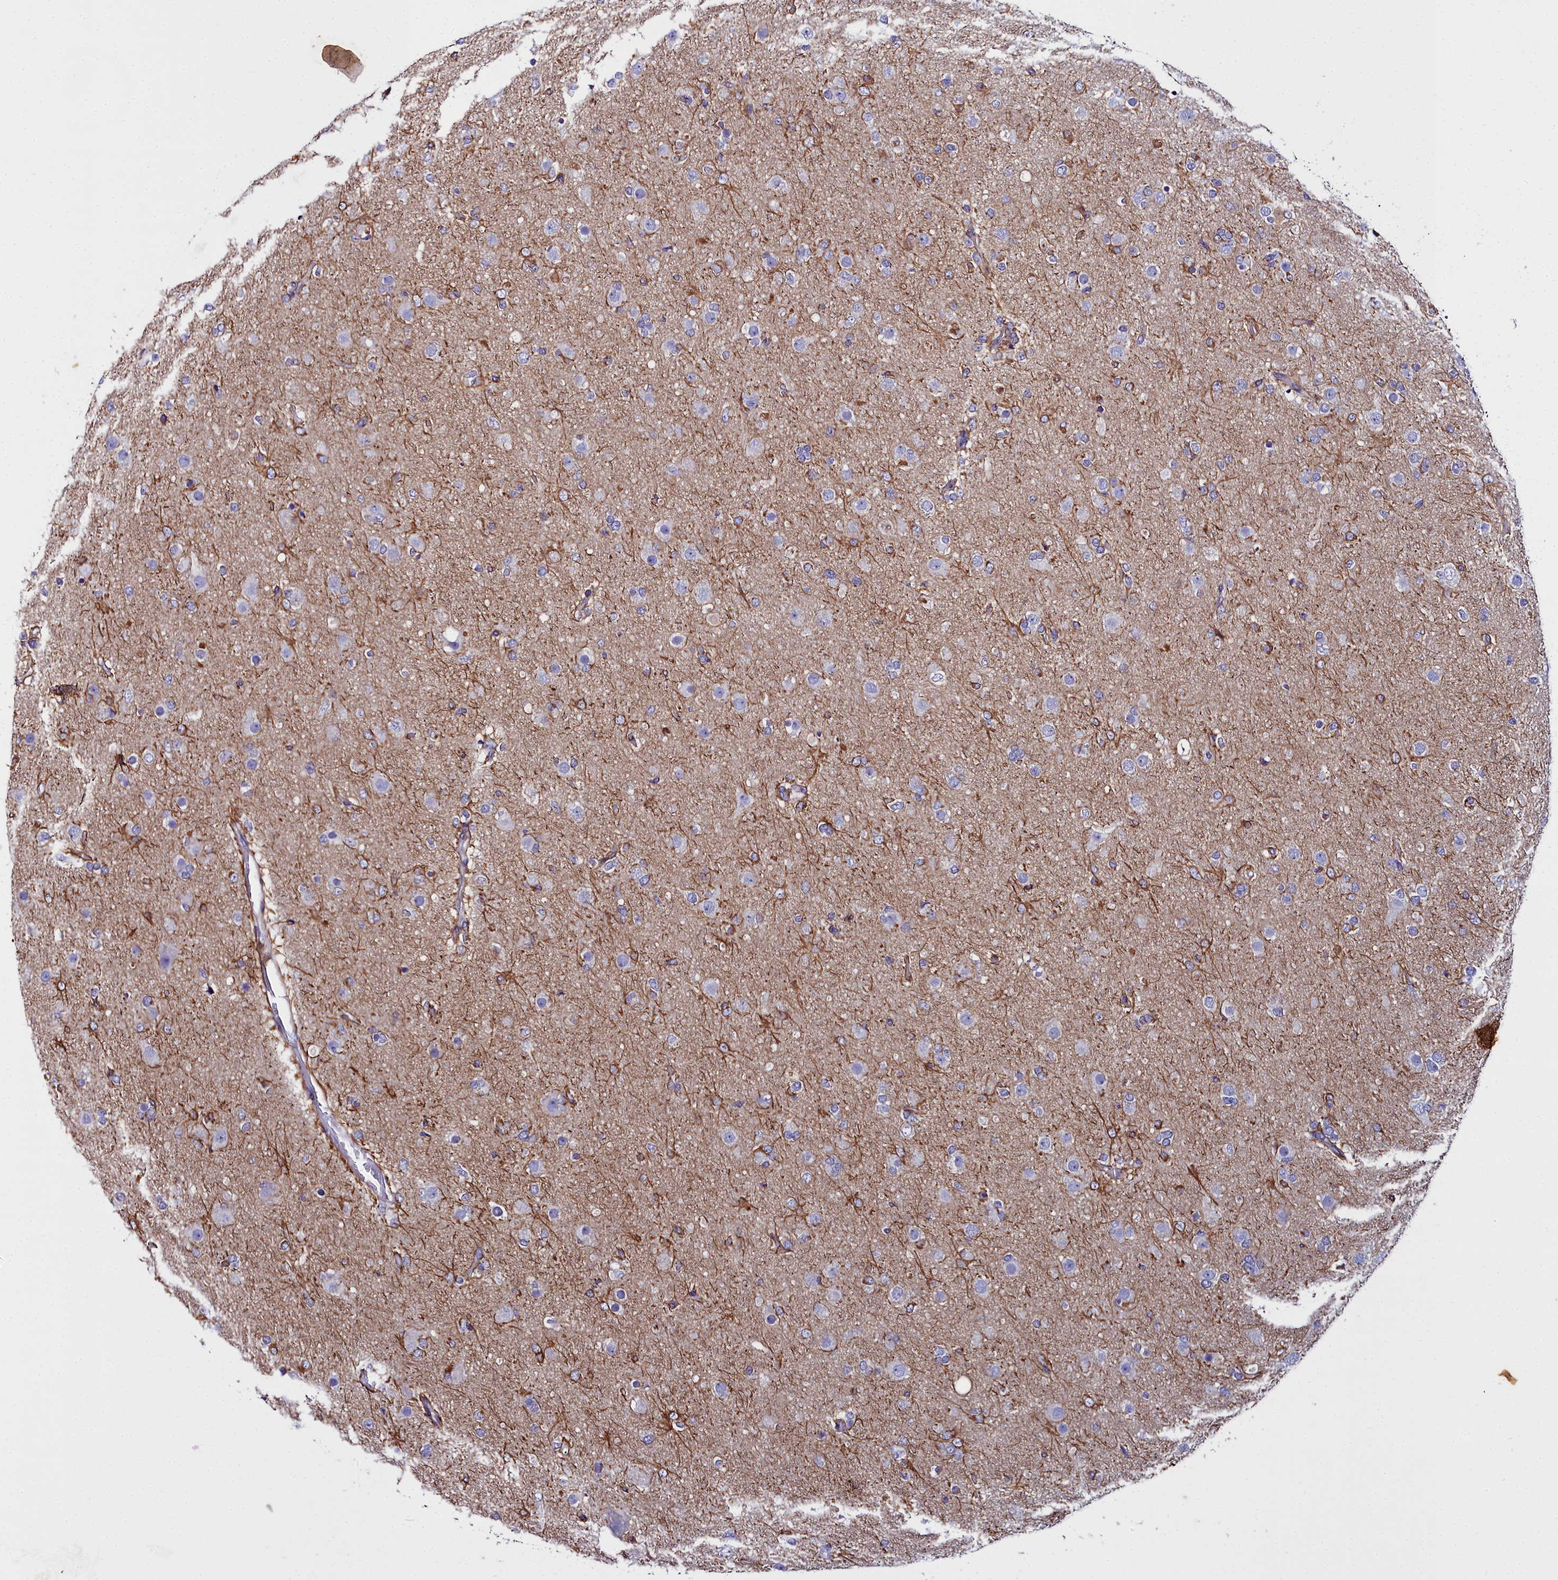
{"staining": {"intensity": "negative", "quantity": "none", "location": "none"}, "tissue": "glioma", "cell_type": "Tumor cells", "image_type": "cancer", "snomed": [{"axis": "morphology", "description": "Glioma, malignant, Low grade"}, {"axis": "topography", "description": "Brain"}], "caption": "The histopathology image displays no staining of tumor cells in glioma. The staining was performed using DAB (3,3'-diaminobenzidine) to visualize the protein expression in brown, while the nuclei were stained in blue with hematoxylin (Magnification: 20x).", "gene": "FADS3", "patient": {"sex": "male", "age": 65}}